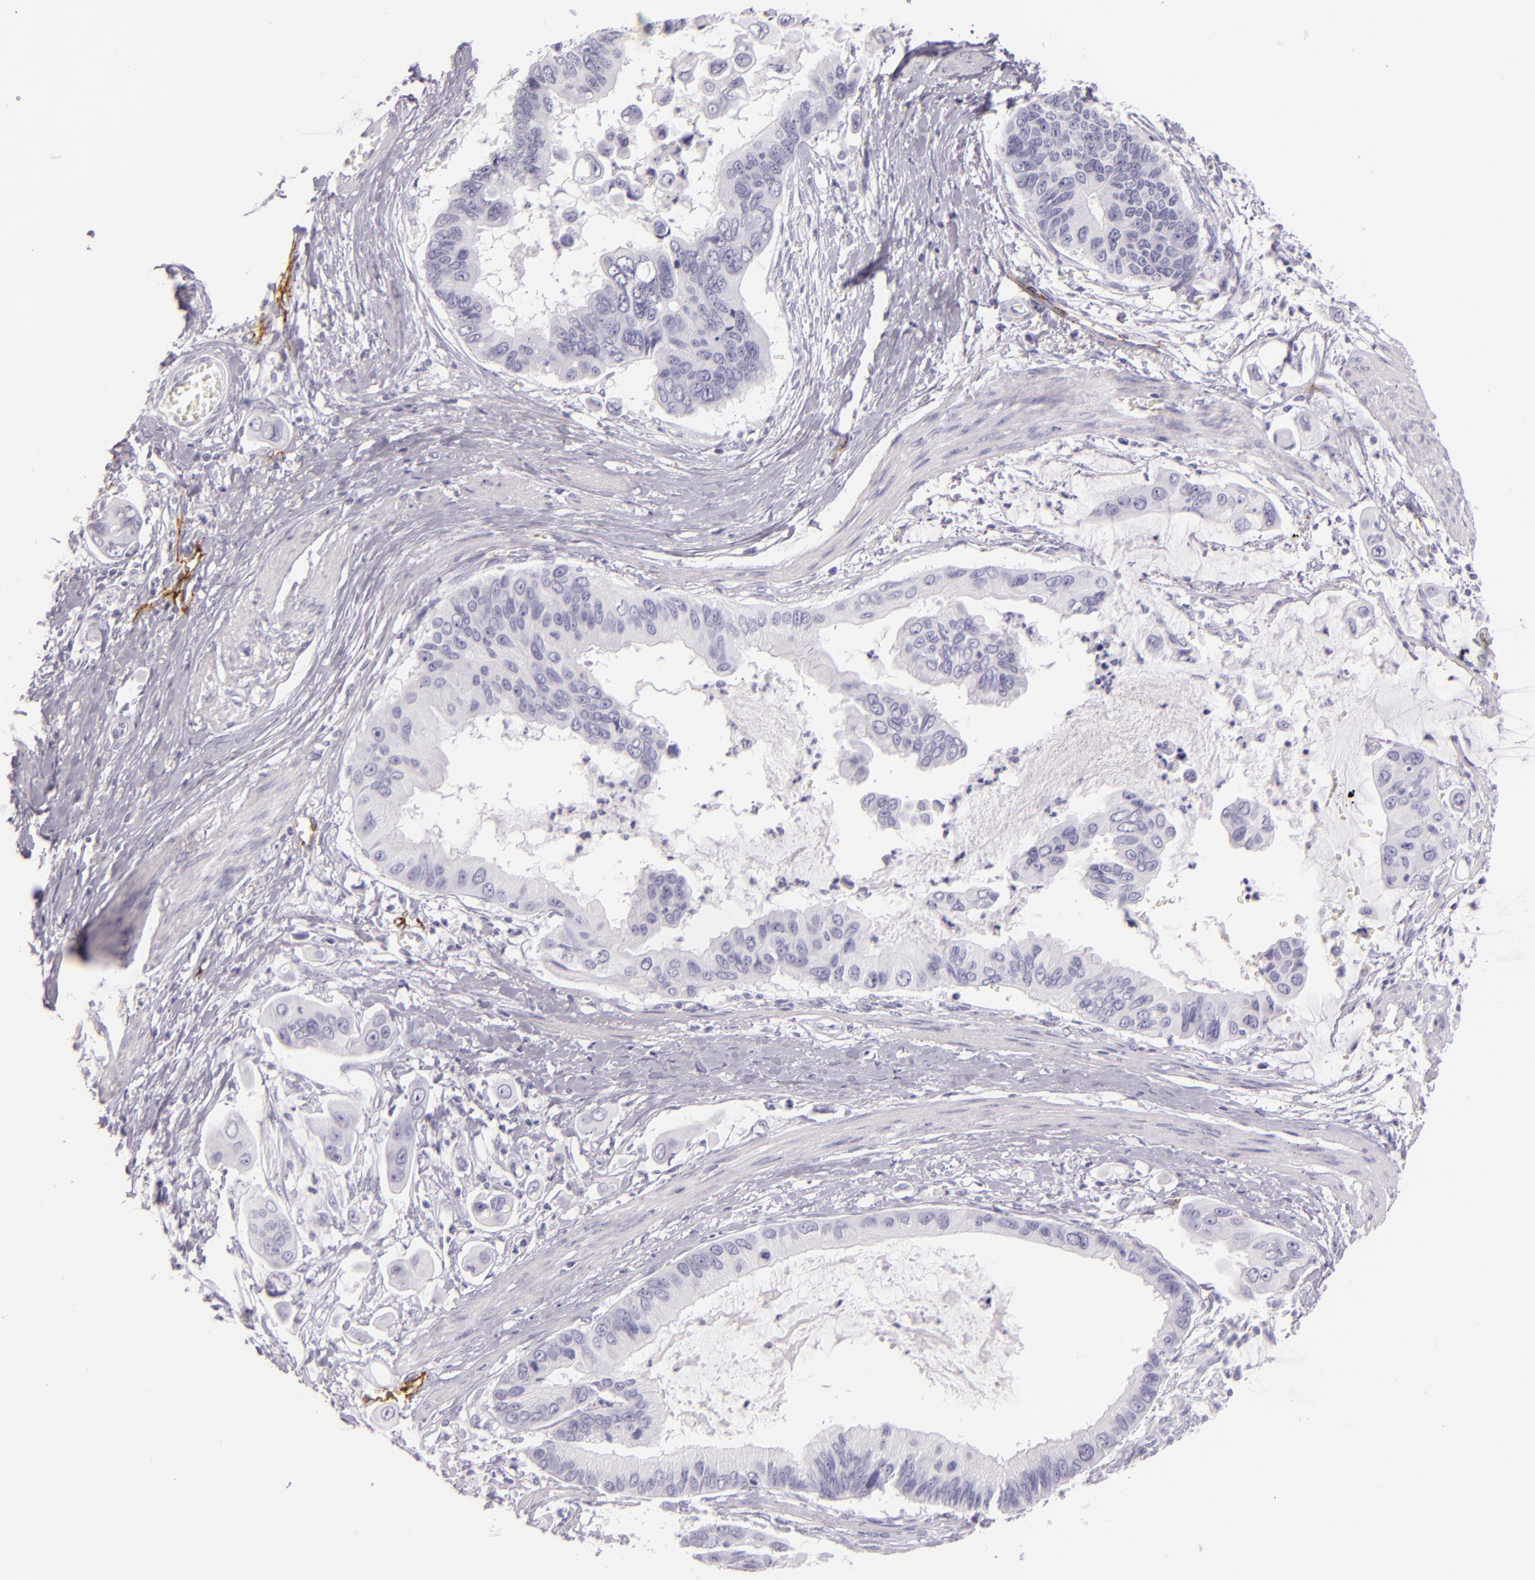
{"staining": {"intensity": "negative", "quantity": "none", "location": "none"}, "tissue": "stomach cancer", "cell_type": "Tumor cells", "image_type": "cancer", "snomed": [{"axis": "morphology", "description": "Adenocarcinoma, NOS"}, {"axis": "topography", "description": "Stomach, upper"}], "caption": "Immunohistochemical staining of stomach cancer (adenocarcinoma) shows no significant positivity in tumor cells.", "gene": "SELP", "patient": {"sex": "male", "age": 80}}